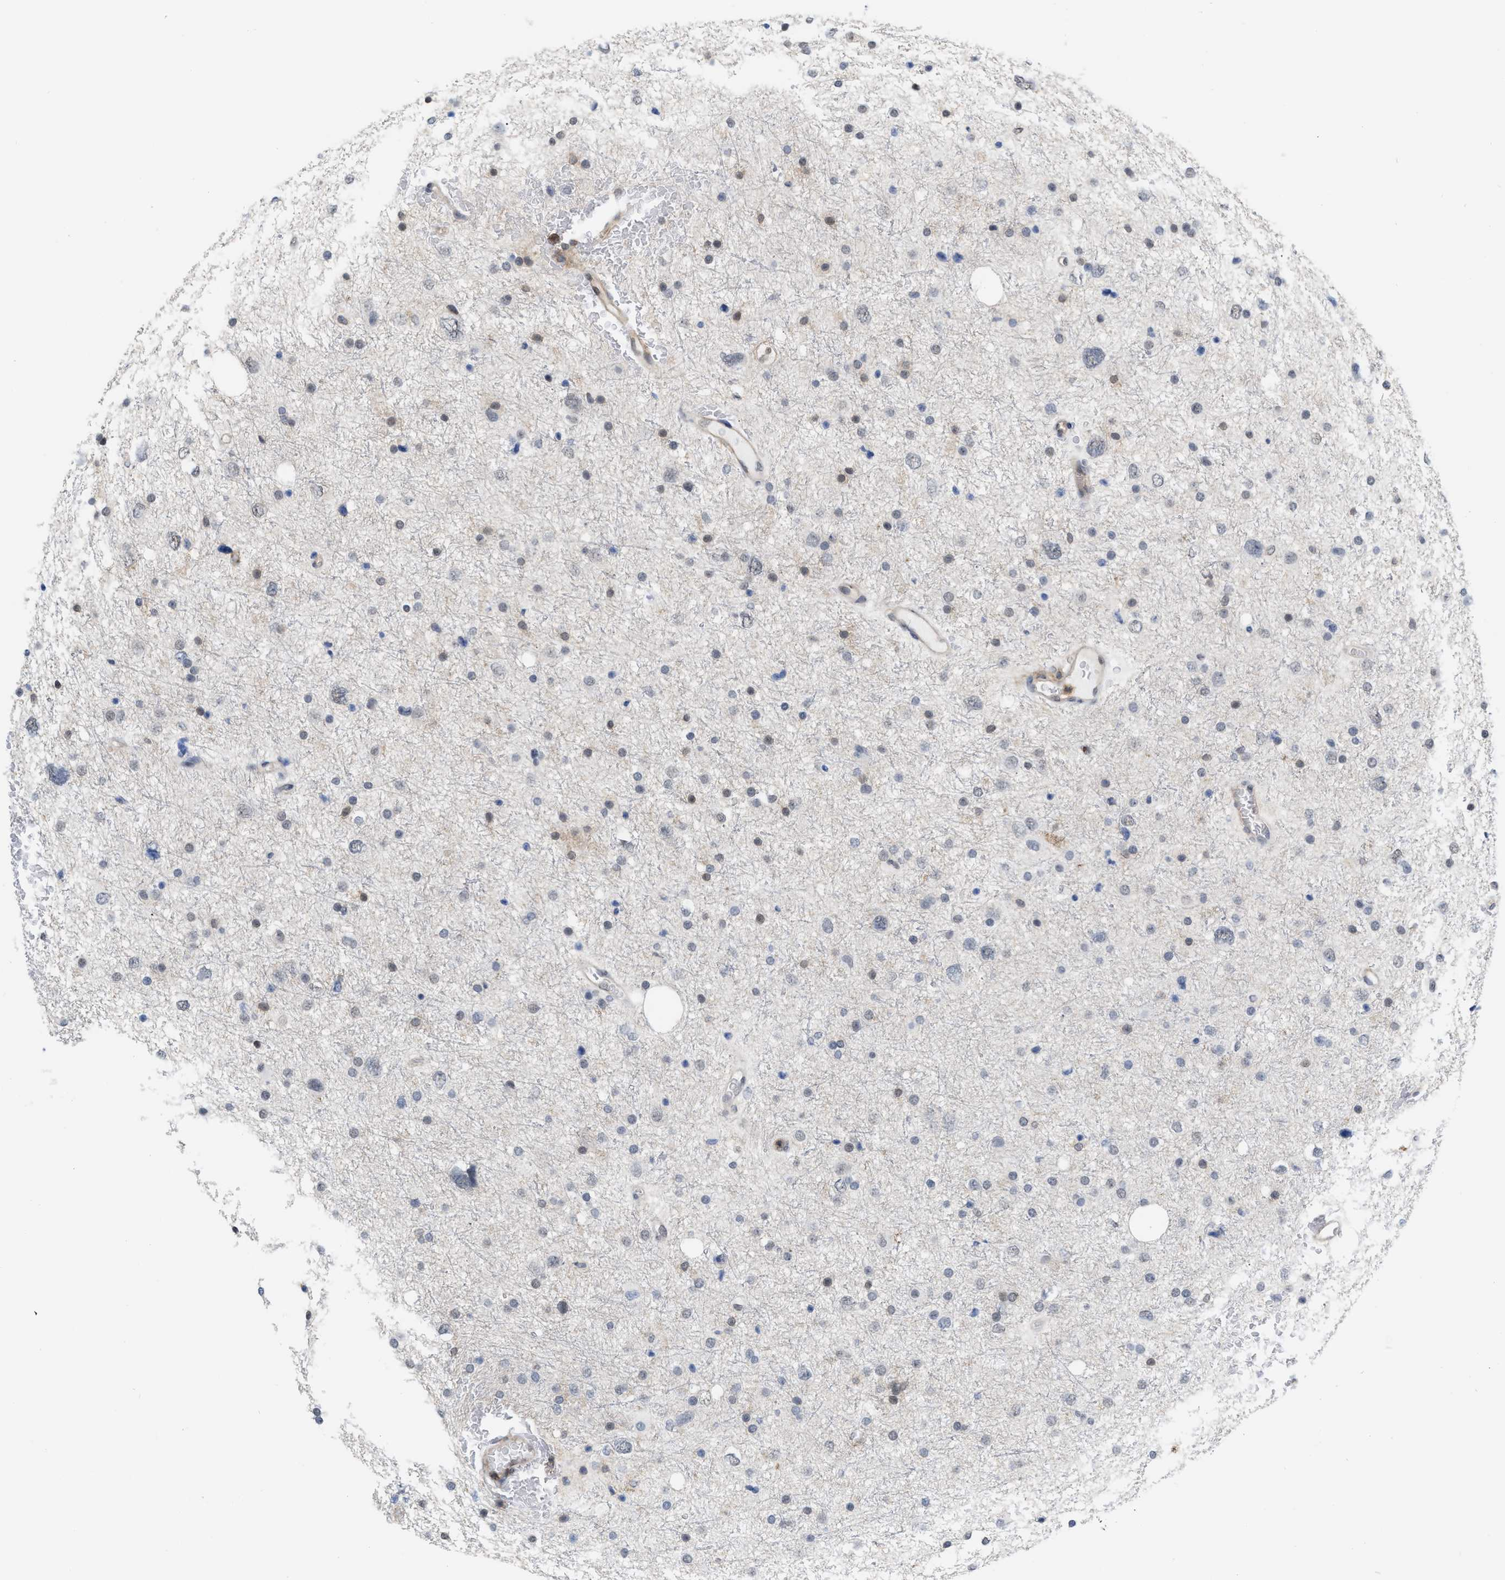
{"staining": {"intensity": "weak", "quantity": "25%-75%", "location": "nuclear"}, "tissue": "glioma", "cell_type": "Tumor cells", "image_type": "cancer", "snomed": [{"axis": "morphology", "description": "Glioma, malignant, Low grade"}, {"axis": "topography", "description": "Brain"}], "caption": "Tumor cells display low levels of weak nuclear staining in approximately 25%-75% of cells in glioma.", "gene": "BAIAP2L1", "patient": {"sex": "female", "age": 37}}